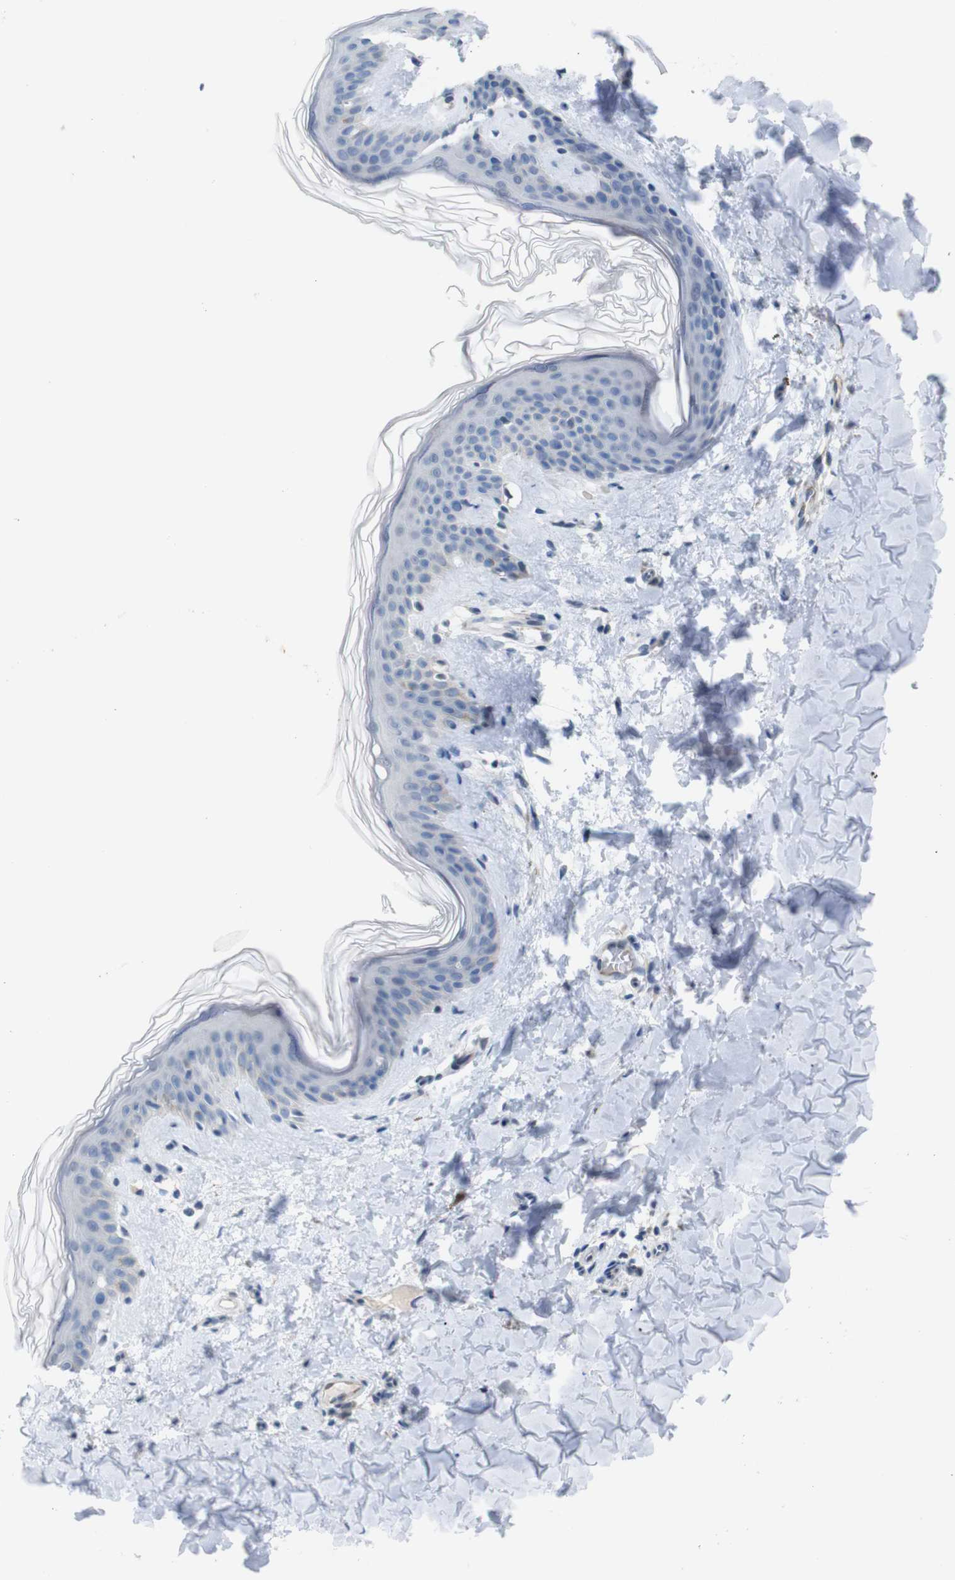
{"staining": {"intensity": "negative", "quantity": "none", "location": "none"}, "tissue": "skin", "cell_type": "Fibroblasts", "image_type": "normal", "snomed": [{"axis": "morphology", "description": "Normal tissue, NOS"}, {"axis": "topography", "description": "Skin"}], "caption": "This image is of normal skin stained with immunohistochemistry to label a protein in brown with the nuclei are counter-stained blue. There is no staining in fibroblasts.", "gene": "CHRM5", "patient": {"sex": "female", "age": 41}}